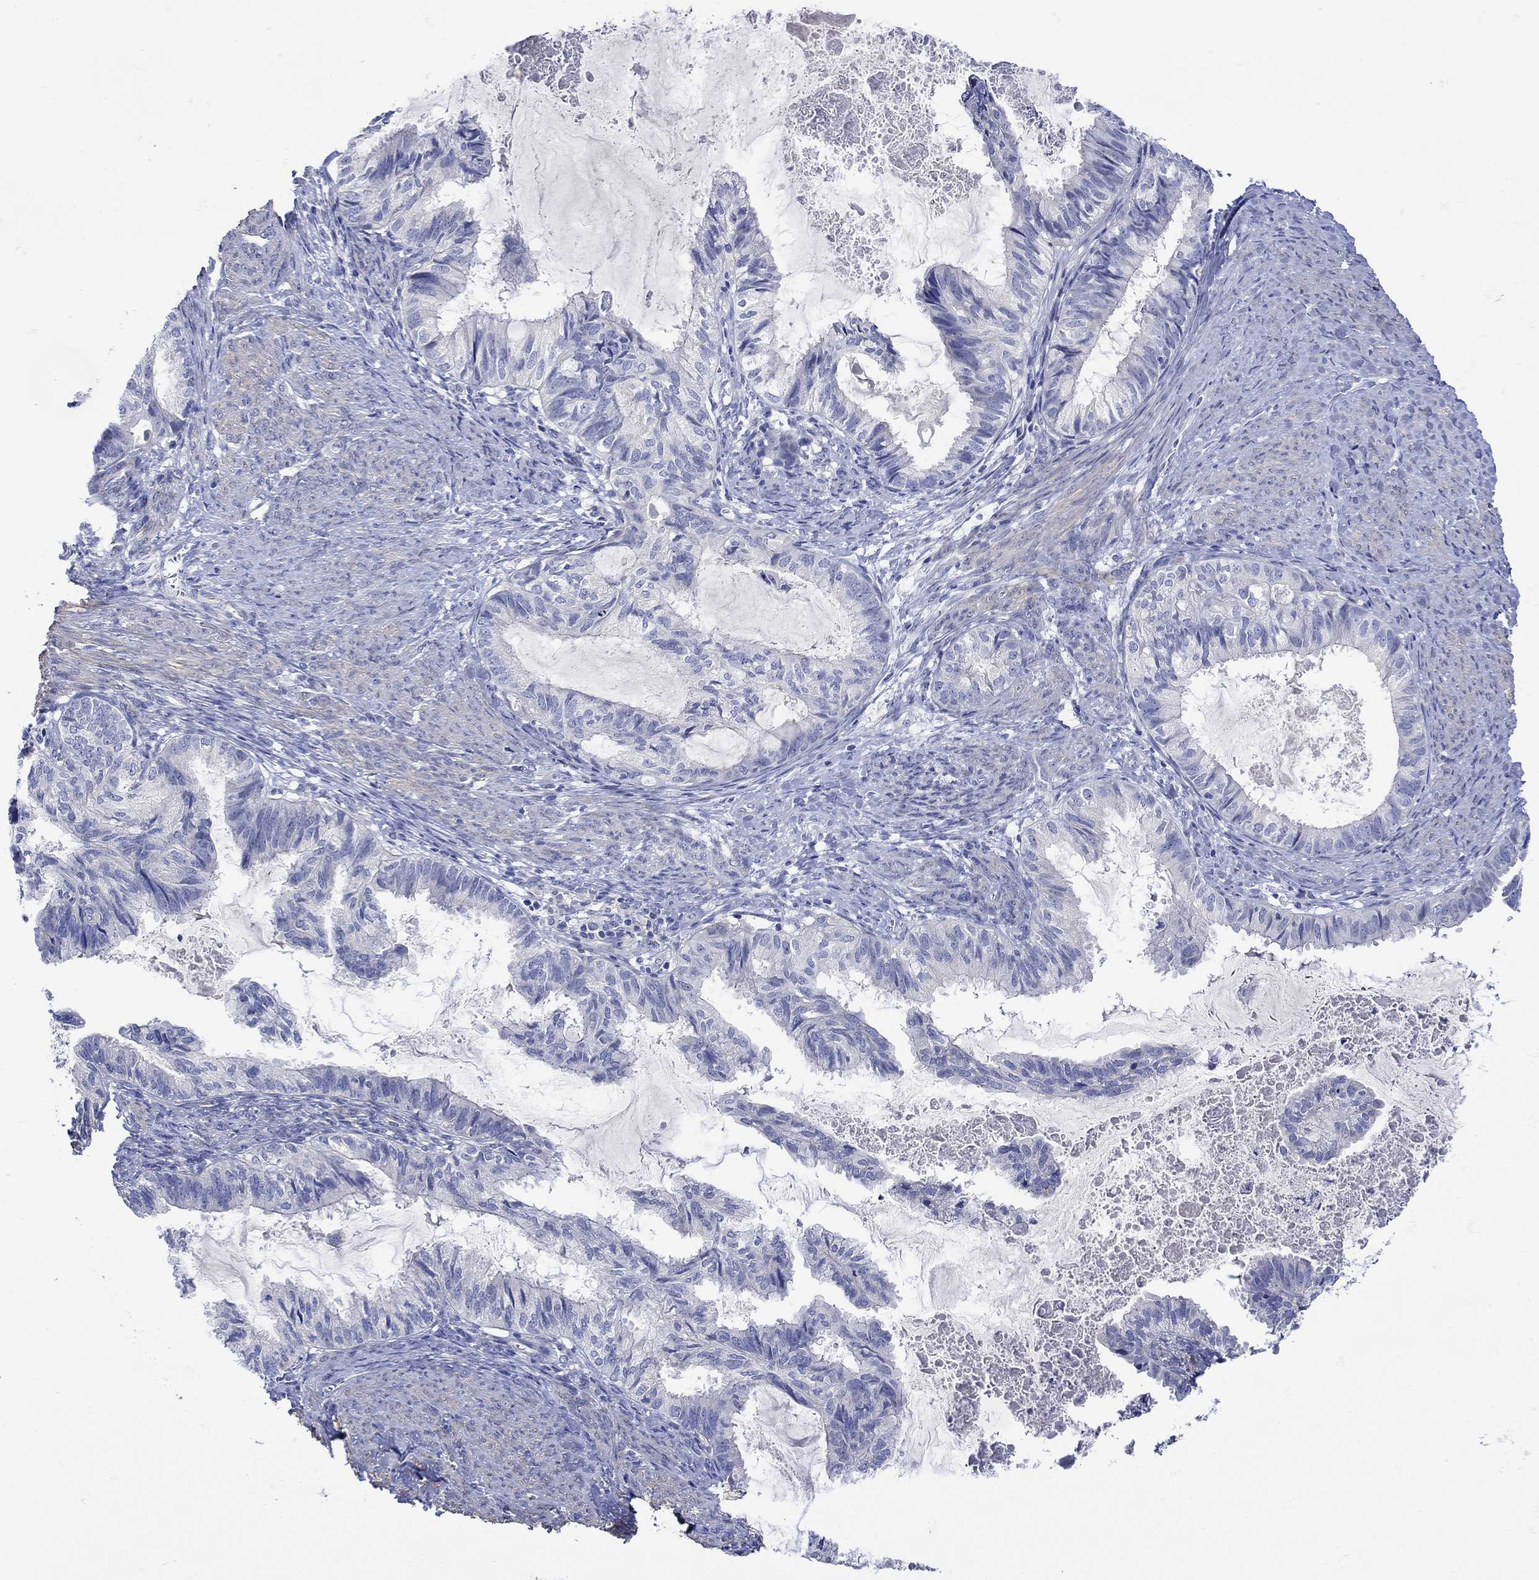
{"staining": {"intensity": "negative", "quantity": "none", "location": "none"}, "tissue": "endometrial cancer", "cell_type": "Tumor cells", "image_type": "cancer", "snomed": [{"axis": "morphology", "description": "Adenocarcinoma, NOS"}, {"axis": "topography", "description": "Endometrium"}], "caption": "The immunohistochemistry (IHC) image has no significant expression in tumor cells of adenocarcinoma (endometrial) tissue. (Stains: DAB IHC with hematoxylin counter stain, Microscopy: brightfield microscopy at high magnification).", "gene": "MSI1", "patient": {"sex": "female", "age": 86}}